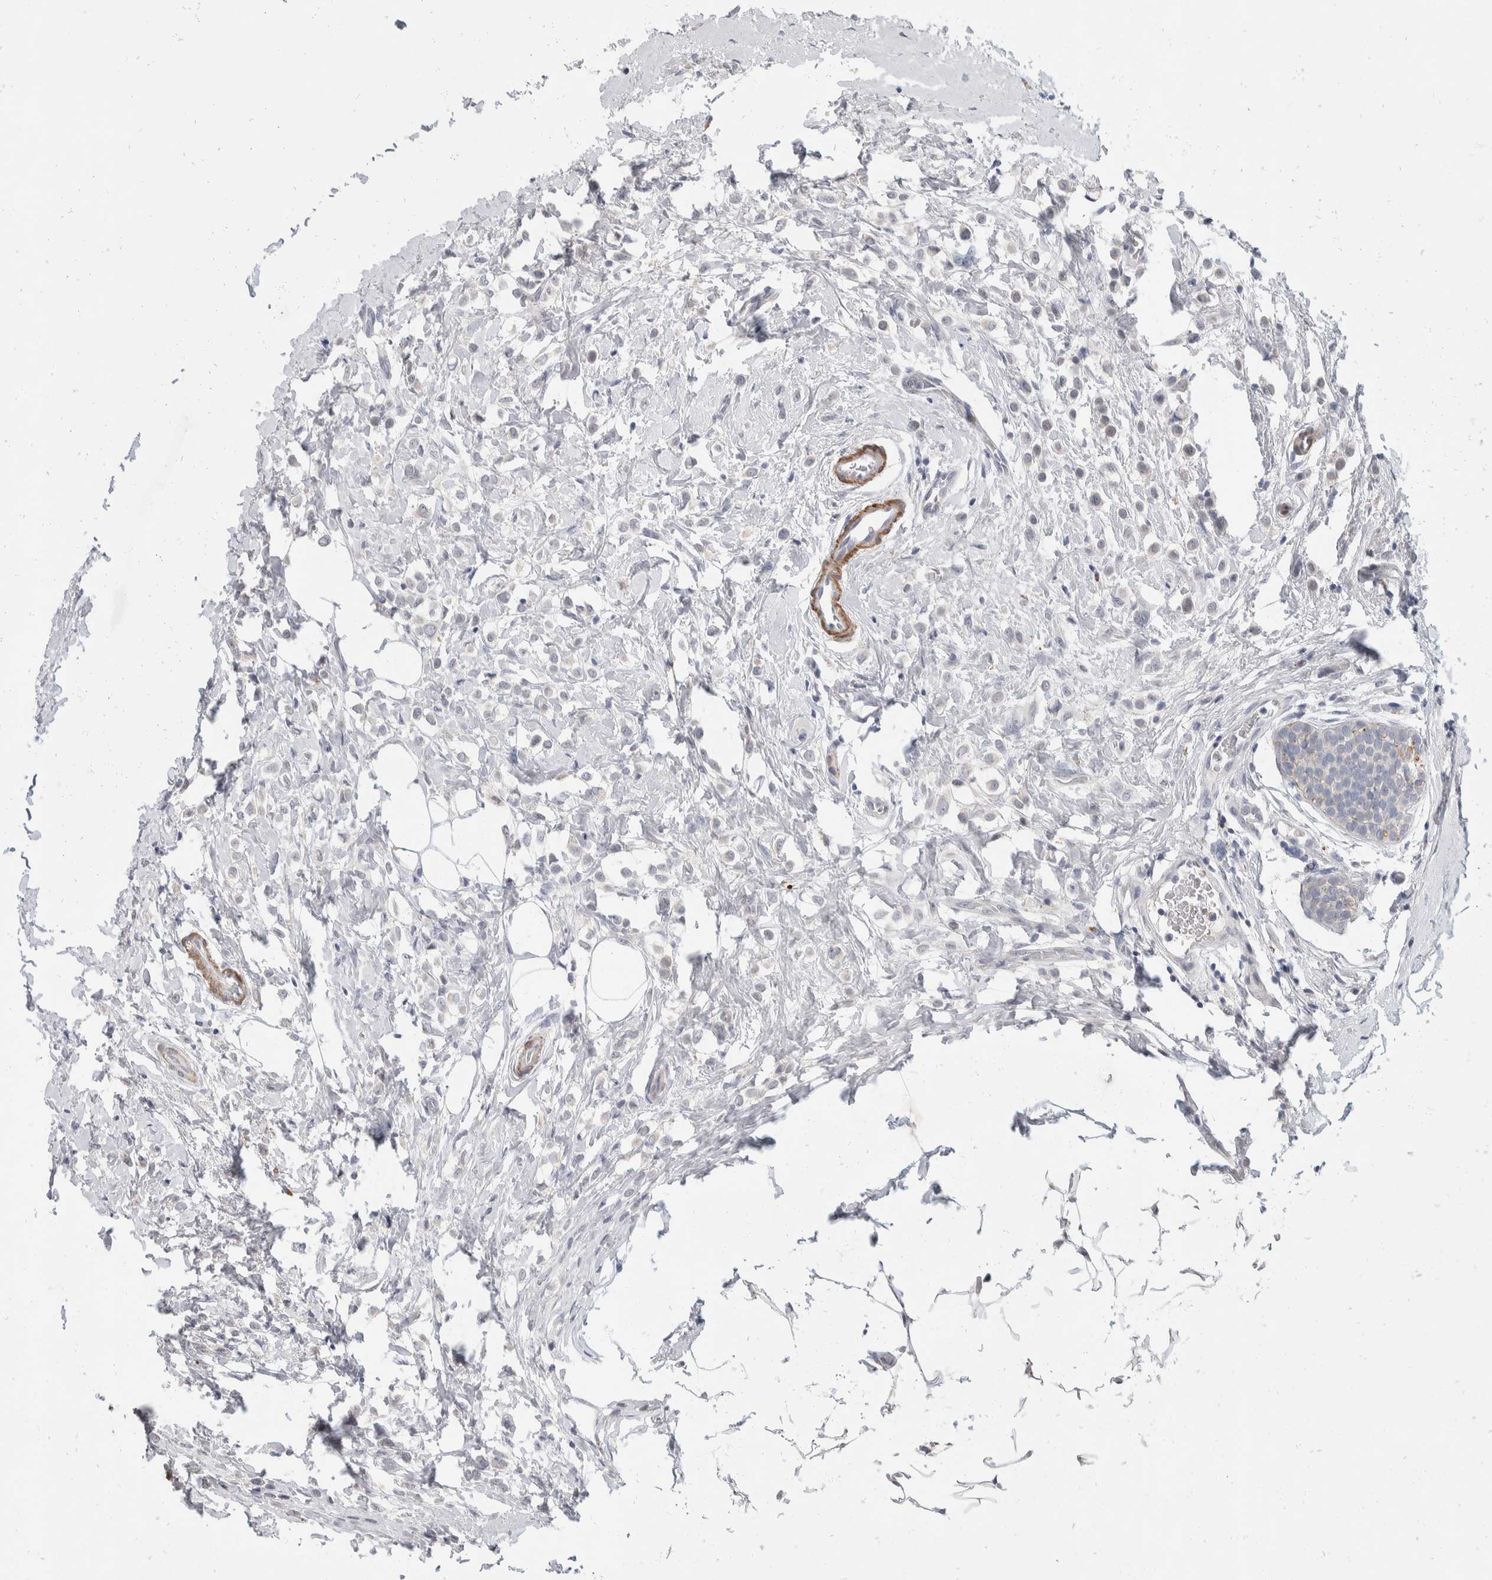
{"staining": {"intensity": "negative", "quantity": "none", "location": "none"}, "tissue": "breast cancer", "cell_type": "Tumor cells", "image_type": "cancer", "snomed": [{"axis": "morphology", "description": "Lobular carcinoma"}, {"axis": "topography", "description": "Breast"}], "caption": "Breast cancer was stained to show a protein in brown. There is no significant expression in tumor cells. Nuclei are stained in blue.", "gene": "CATSPERD", "patient": {"sex": "female", "age": 50}}